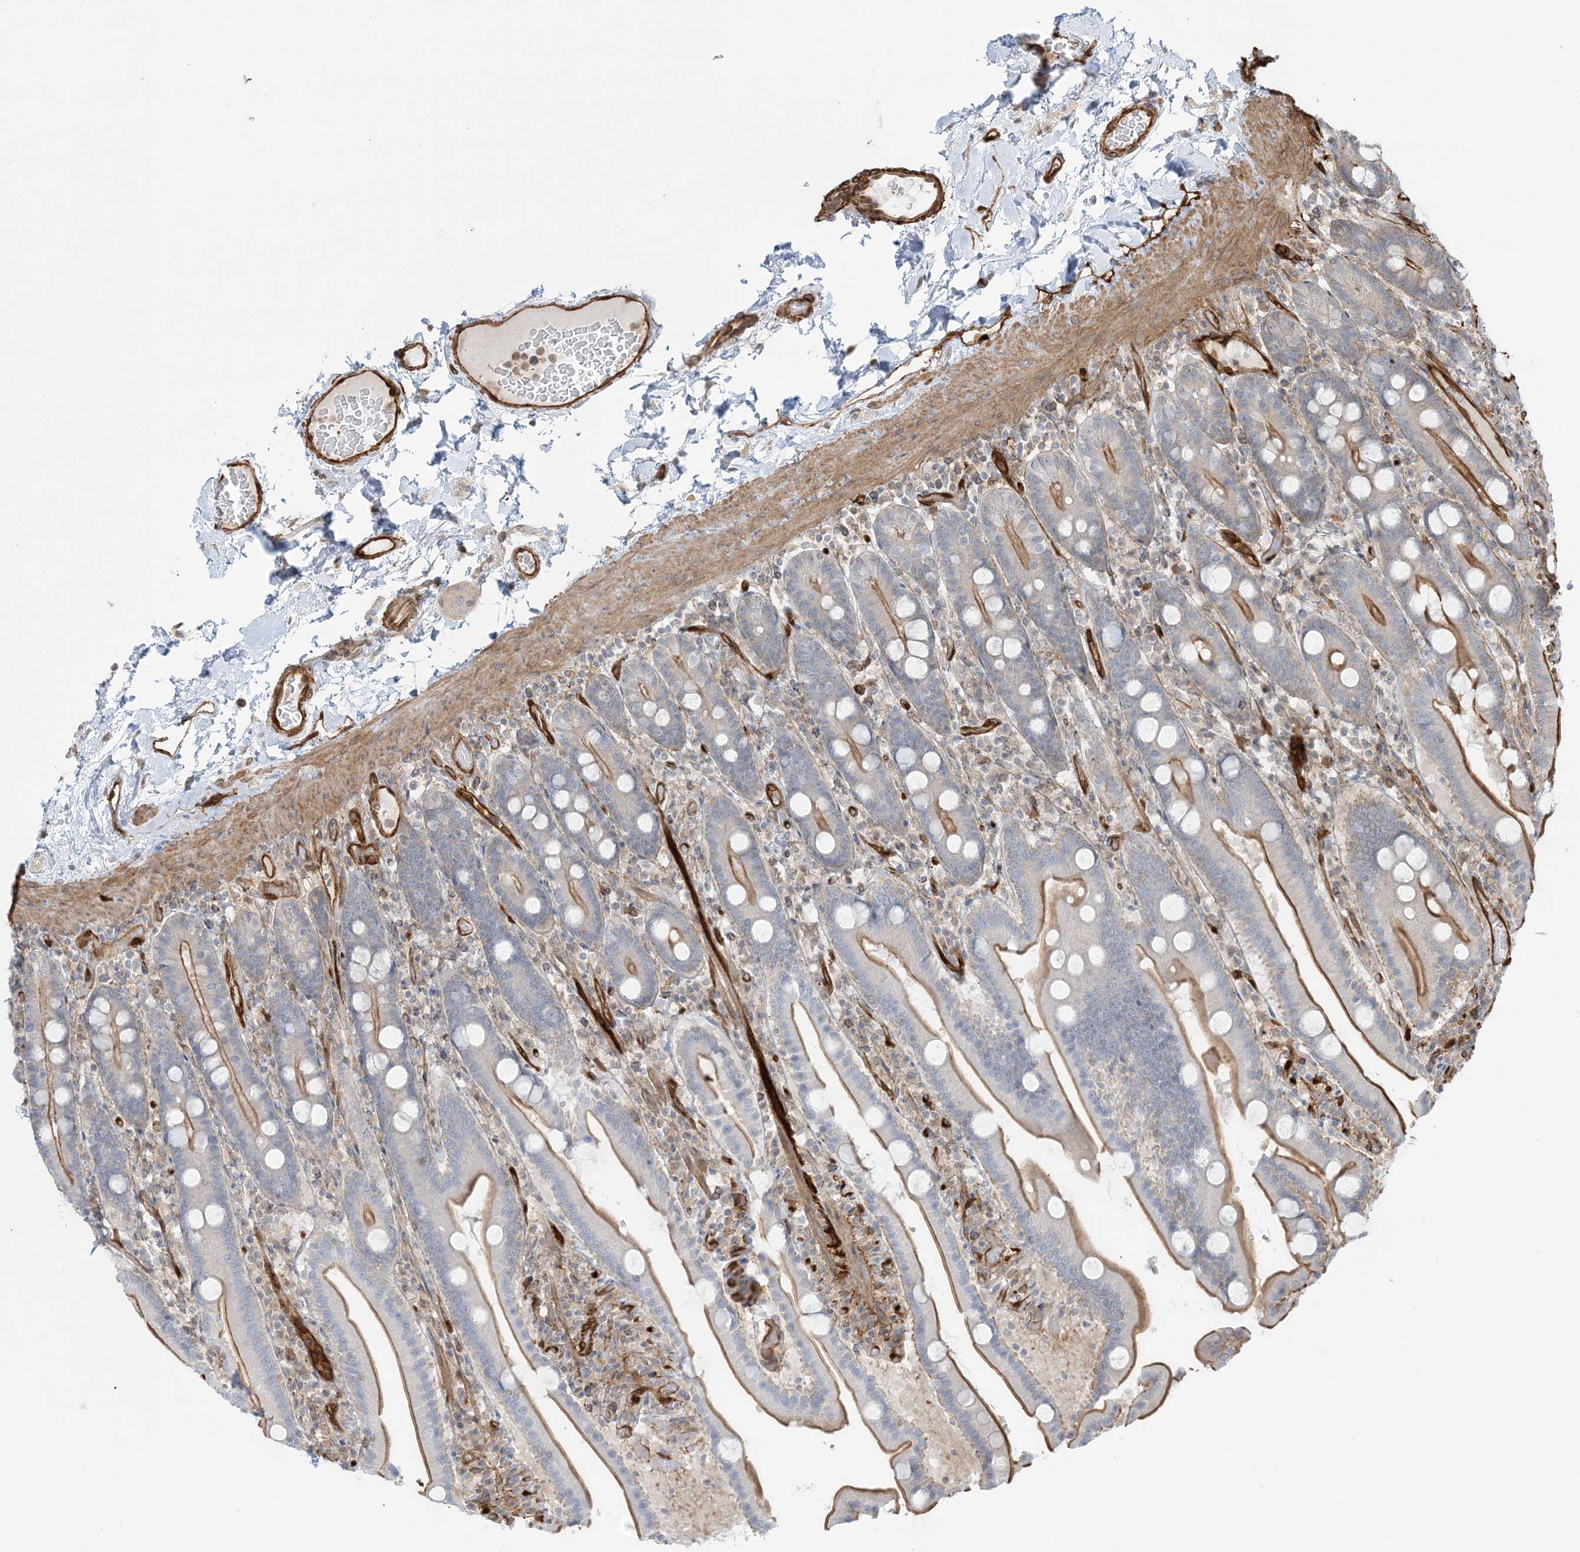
{"staining": {"intensity": "moderate", "quantity": ">75%", "location": "cytoplasmic/membranous"}, "tissue": "duodenum", "cell_type": "Glandular cells", "image_type": "normal", "snomed": [{"axis": "morphology", "description": "Normal tissue, NOS"}, {"axis": "topography", "description": "Duodenum"}], "caption": "A brown stain labels moderate cytoplasmic/membranous expression of a protein in glandular cells of benign human duodenum. The protein is stained brown, and the nuclei are stained in blue (DAB (3,3'-diaminobenzidine) IHC with brightfield microscopy, high magnification).", "gene": "PPM1F", "patient": {"sex": "male", "age": 55}}